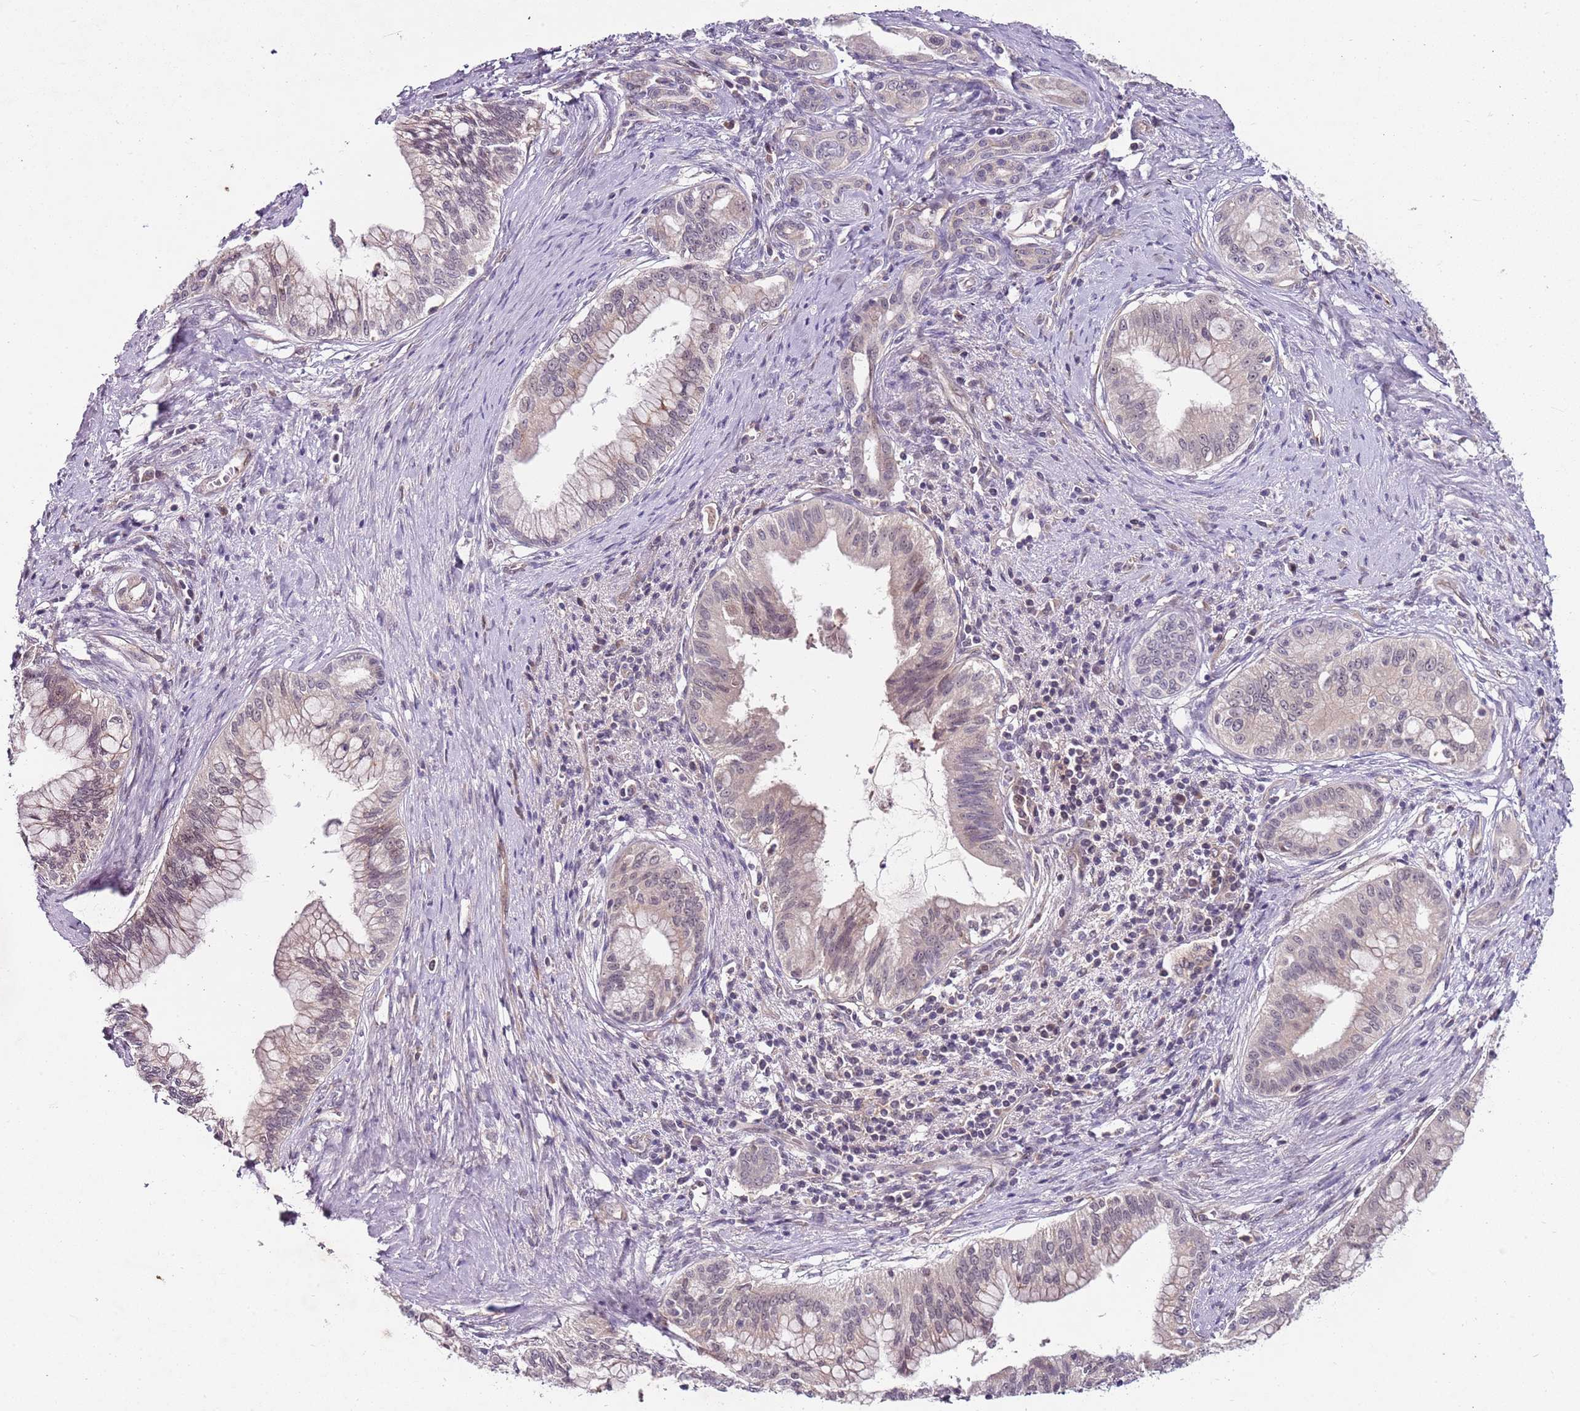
{"staining": {"intensity": "negative", "quantity": "none", "location": "none"}, "tissue": "pancreatic cancer", "cell_type": "Tumor cells", "image_type": "cancer", "snomed": [{"axis": "morphology", "description": "Adenocarcinoma, NOS"}, {"axis": "topography", "description": "Pancreas"}], "caption": "Adenocarcinoma (pancreatic) stained for a protein using immunohistochemistry (IHC) demonstrates no positivity tumor cells.", "gene": "FBXL22", "patient": {"sex": "male", "age": 46}}